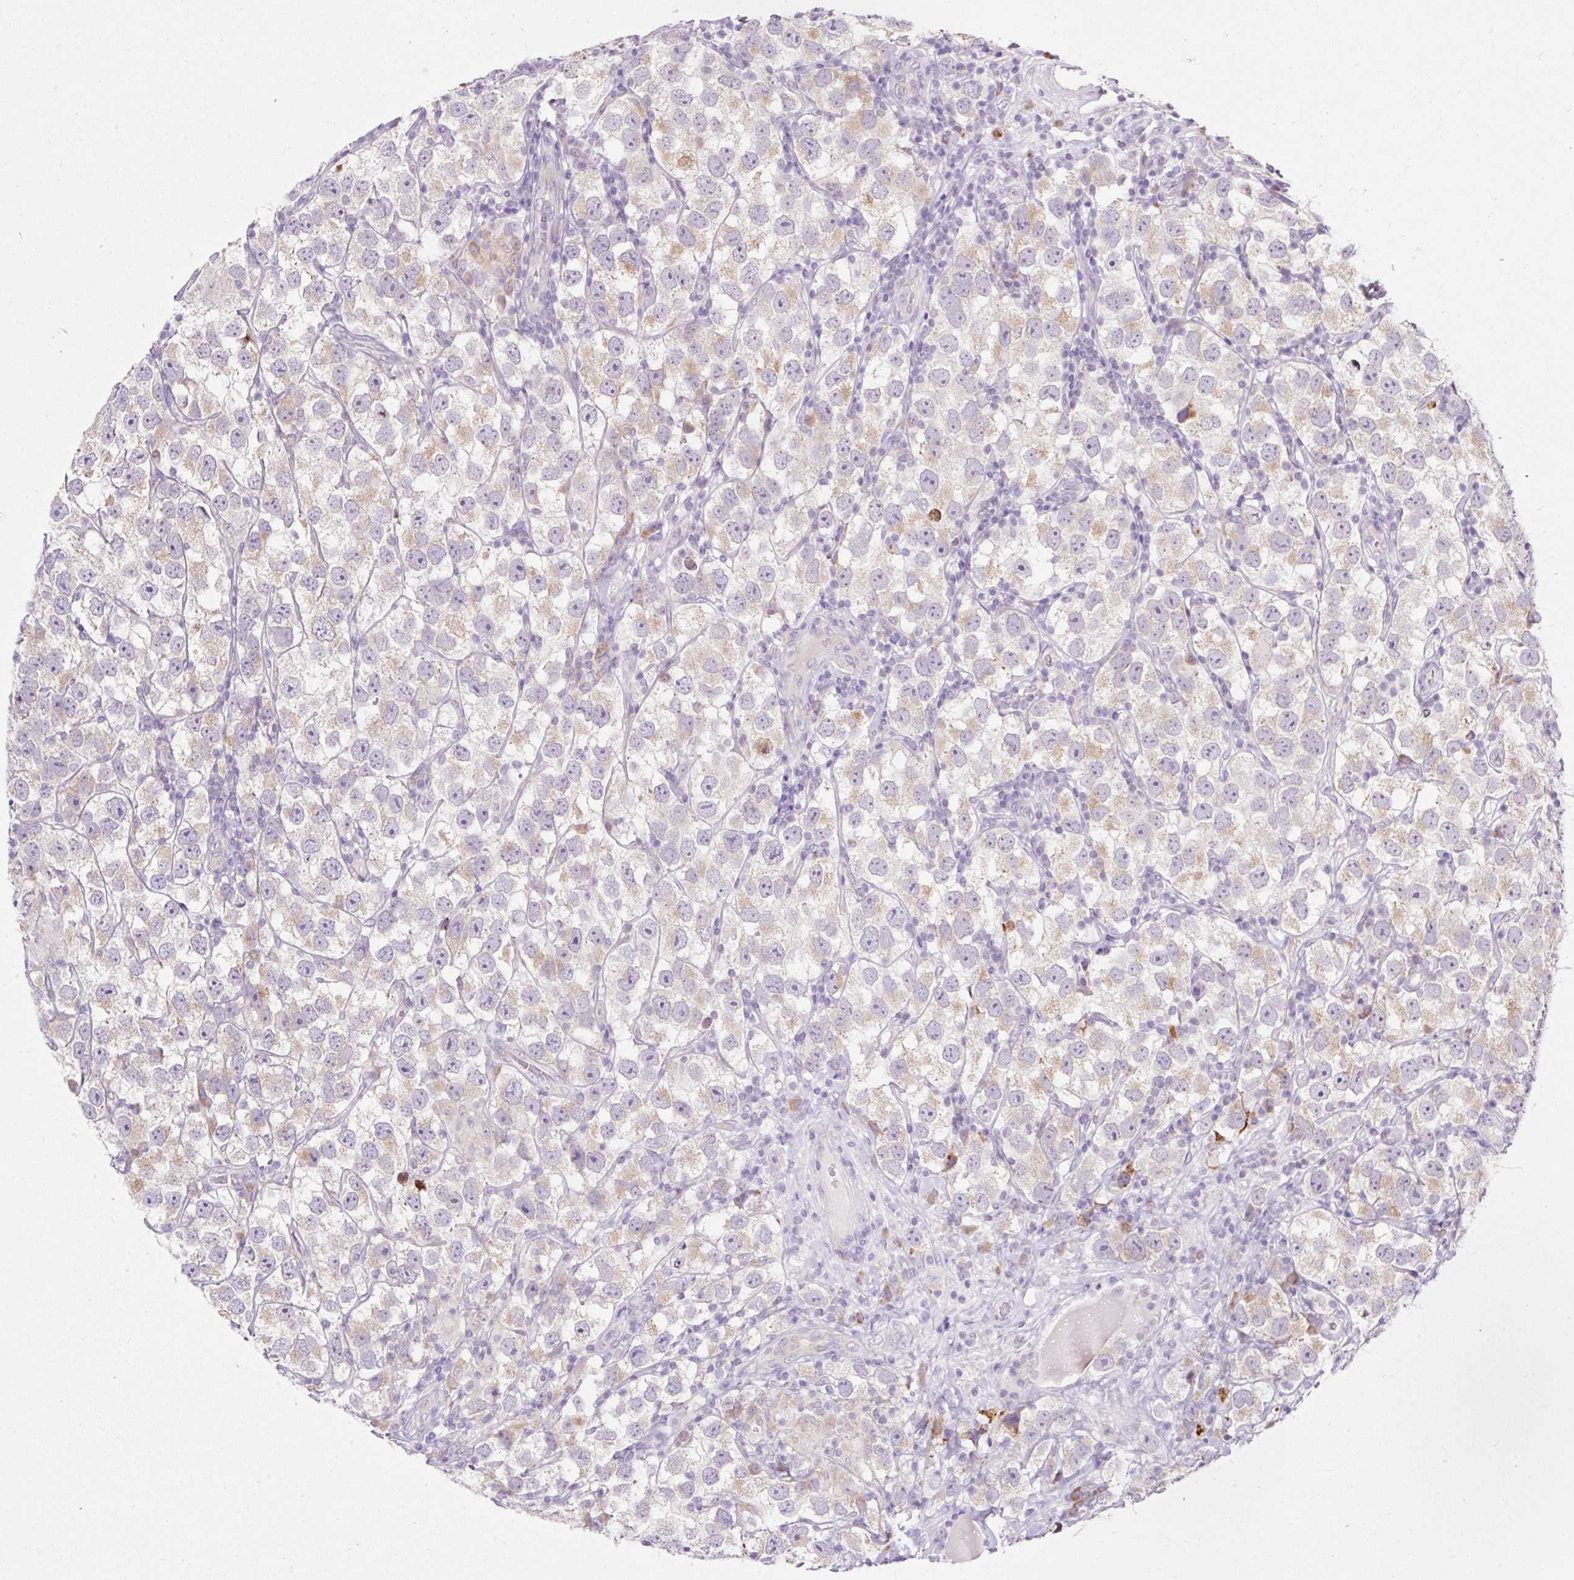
{"staining": {"intensity": "weak", "quantity": "25%-75%", "location": "cytoplasmic/membranous"}, "tissue": "testis cancer", "cell_type": "Tumor cells", "image_type": "cancer", "snomed": [{"axis": "morphology", "description": "Seminoma, NOS"}, {"axis": "topography", "description": "Testis"}], "caption": "Immunohistochemical staining of human testis cancer (seminoma) exhibits low levels of weak cytoplasmic/membranous protein expression in about 25%-75% of tumor cells.", "gene": "FMC1", "patient": {"sex": "male", "age": 26}}